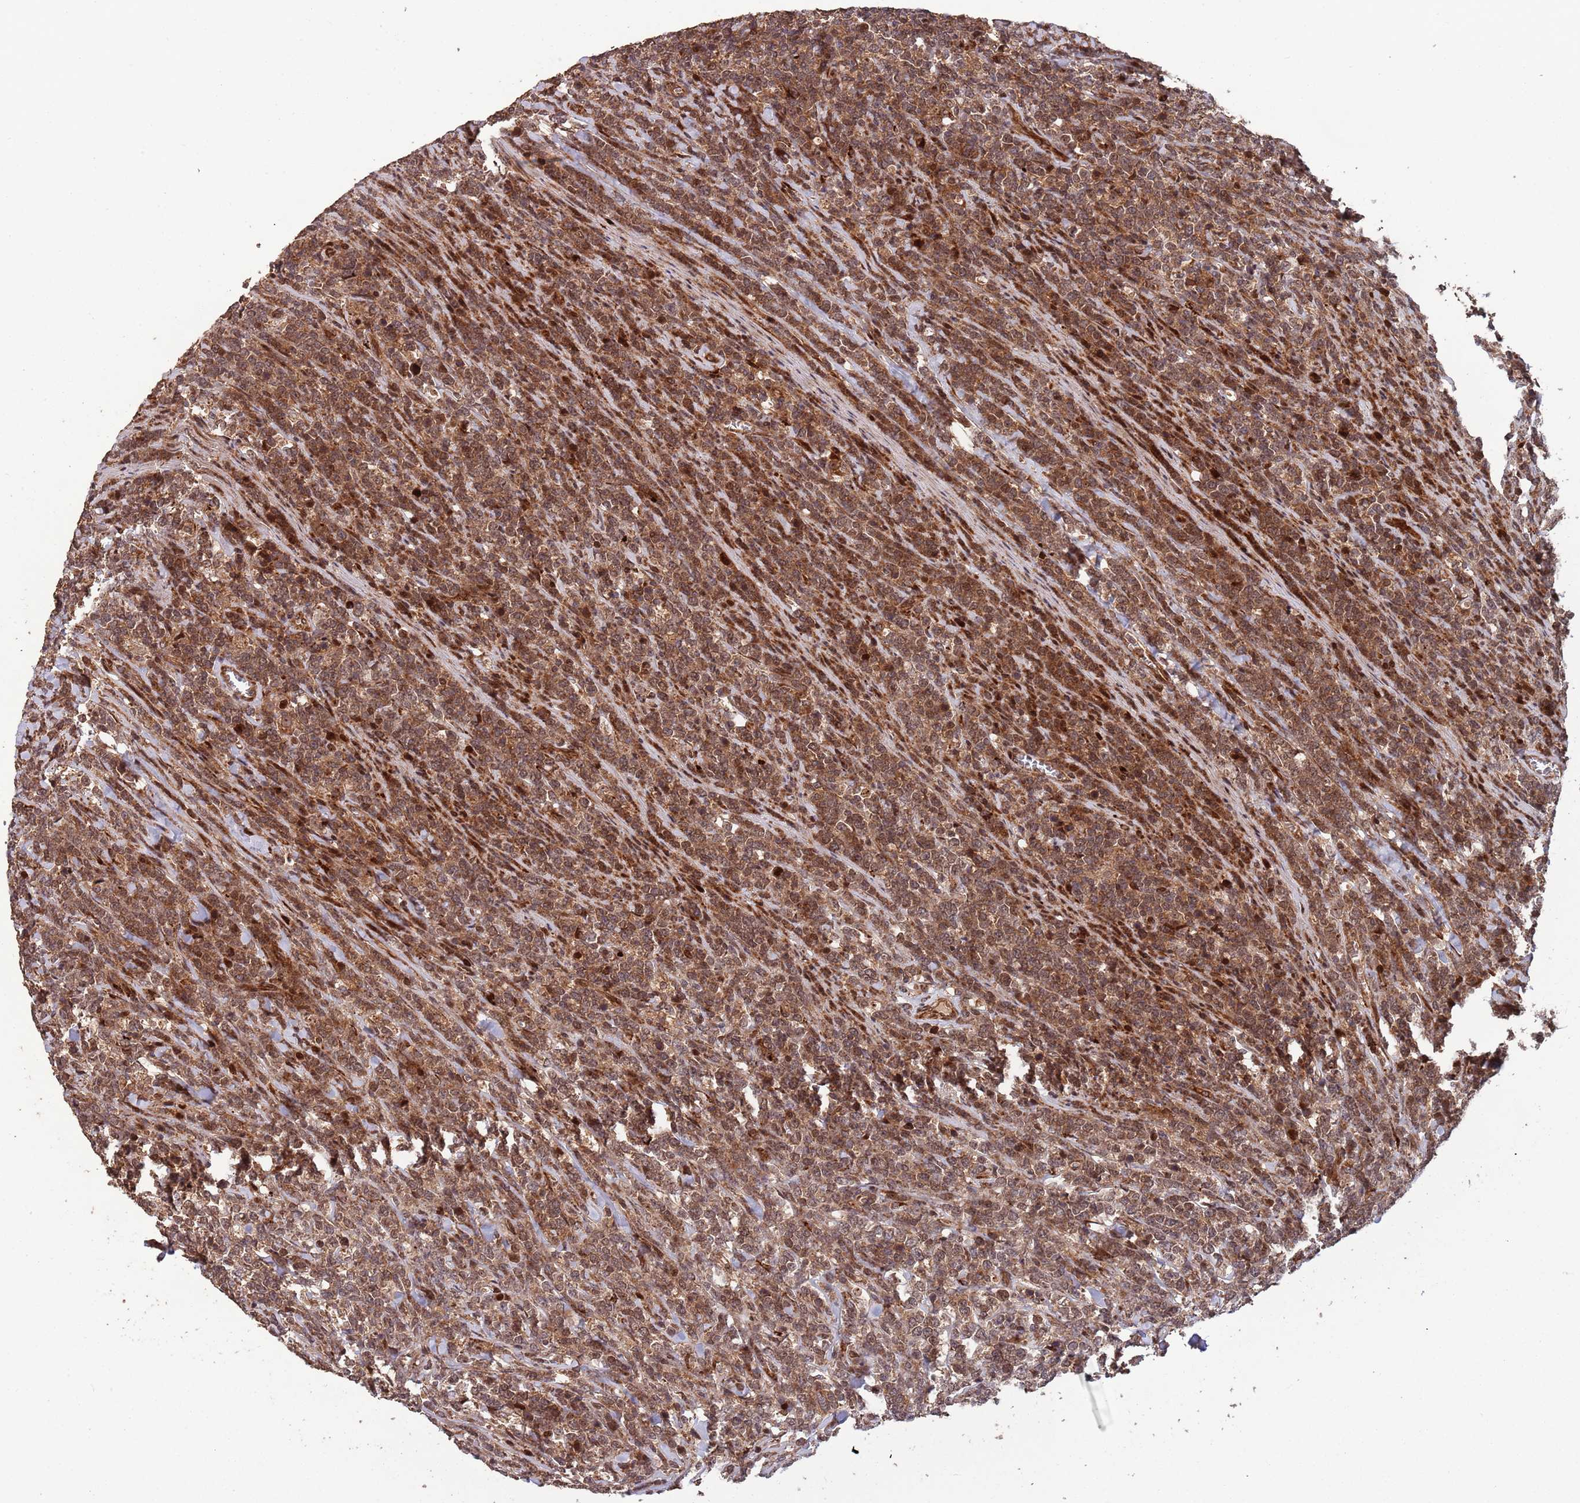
{"staining": {"intensity": "moderate", "quantity": ">75%", "location": "cytoplasmic/membranous,nuclear"}, "tissue": "lymphoma", "cell_type": "Tumor cells", "image_type": "cancer", "snomed": [{"axis": "morphology", "description": "Malignant lymphoma, non-Hodgkin's type, High grade"}, {"axis": "topography", "description": "Small intestine"}], "caption": "Tumor cells exhibit medium levels of moderate cytoplasmic/membranous and nuclear positivity in approximately >75% of cells in human lymphoma.", "gene": "ZNF428", "patient": {"sex": "male", "age": 8}}